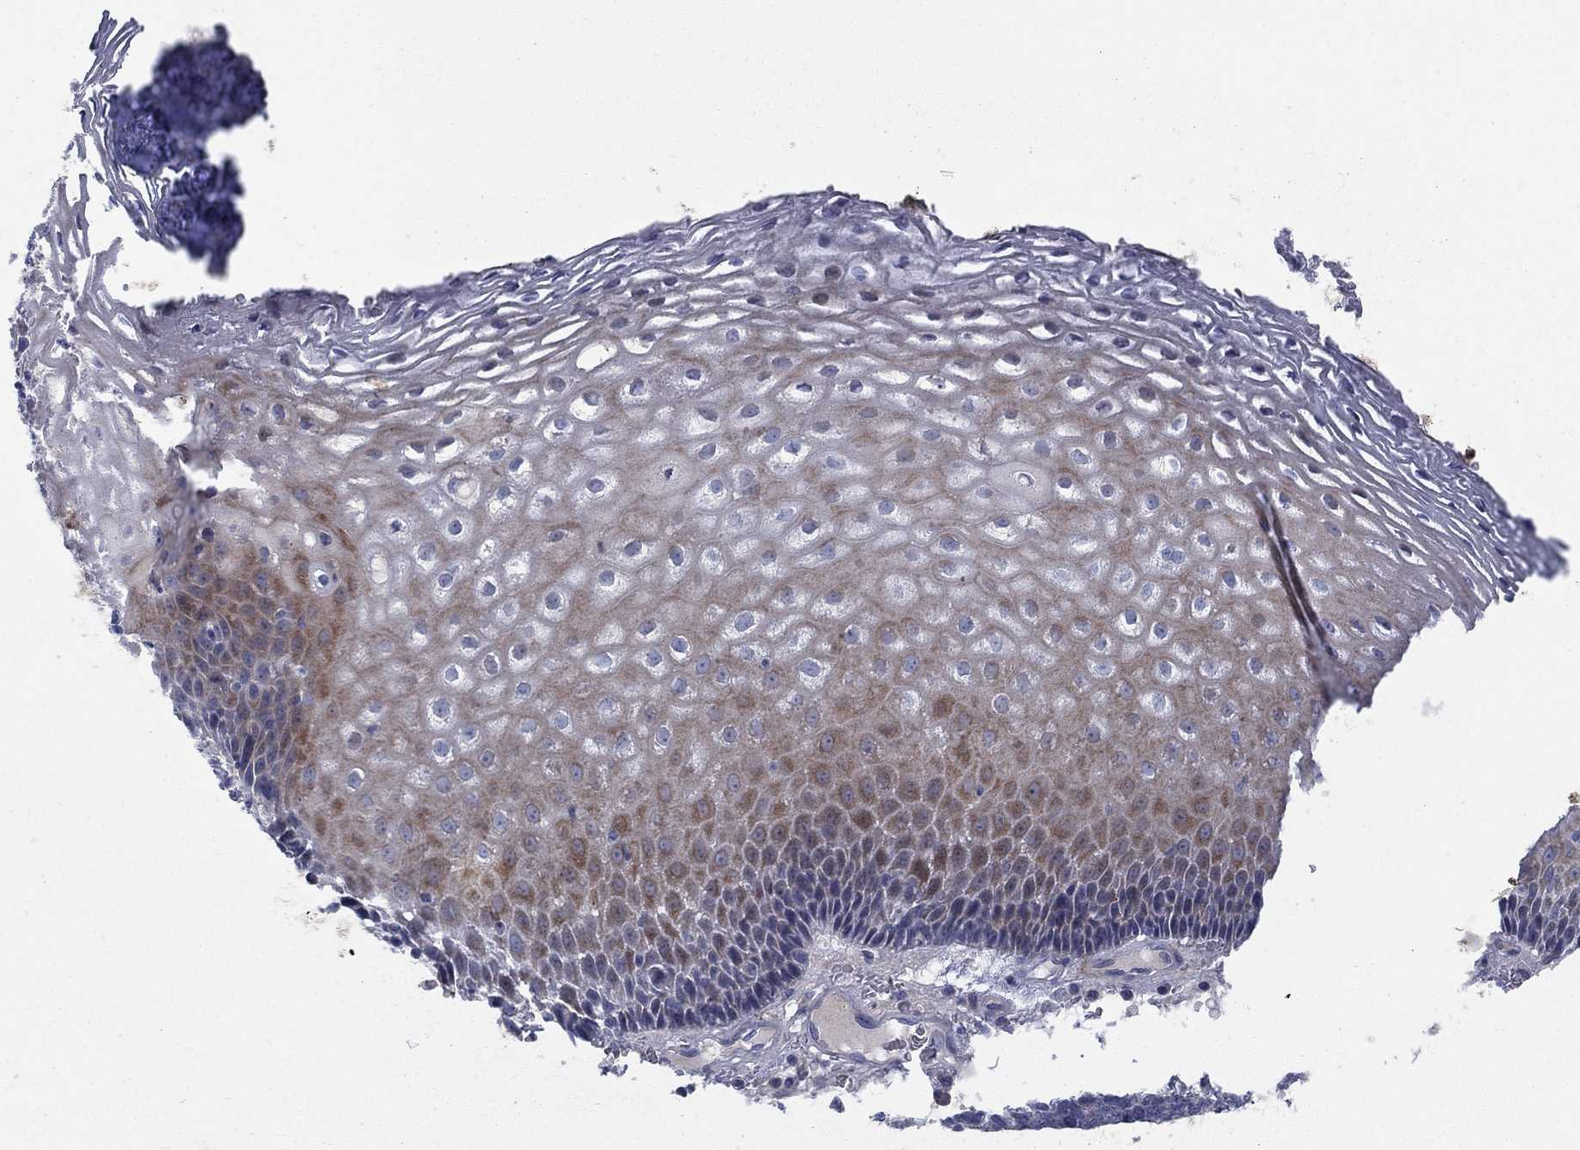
{"staining": {"intensity": "weak", "quantity": "25%-75%", "location": "cytoplasmic/membranous"}, "tissue": "esophagus", "cell_type": "Squamous epithelial cells", "image_type": "normal", "snomed": [{"axis": "morphology", "description": "Normal tissue, NOS"}, {"axis": "topography", "description": "Esophagus"}], "caption": "Immunohistochemistry micrograph of unremarkable esophagus: esophagus stained using immunohistochemistry exhibits low levels of weak protein expression localized specifically in the cytoplasmic/membranous of squamous epithelial cells, appearing as a cytoplasmic/membranous brown color.", "gene": "TMEM249", "patient": {"sex": "male", "age": 76}}